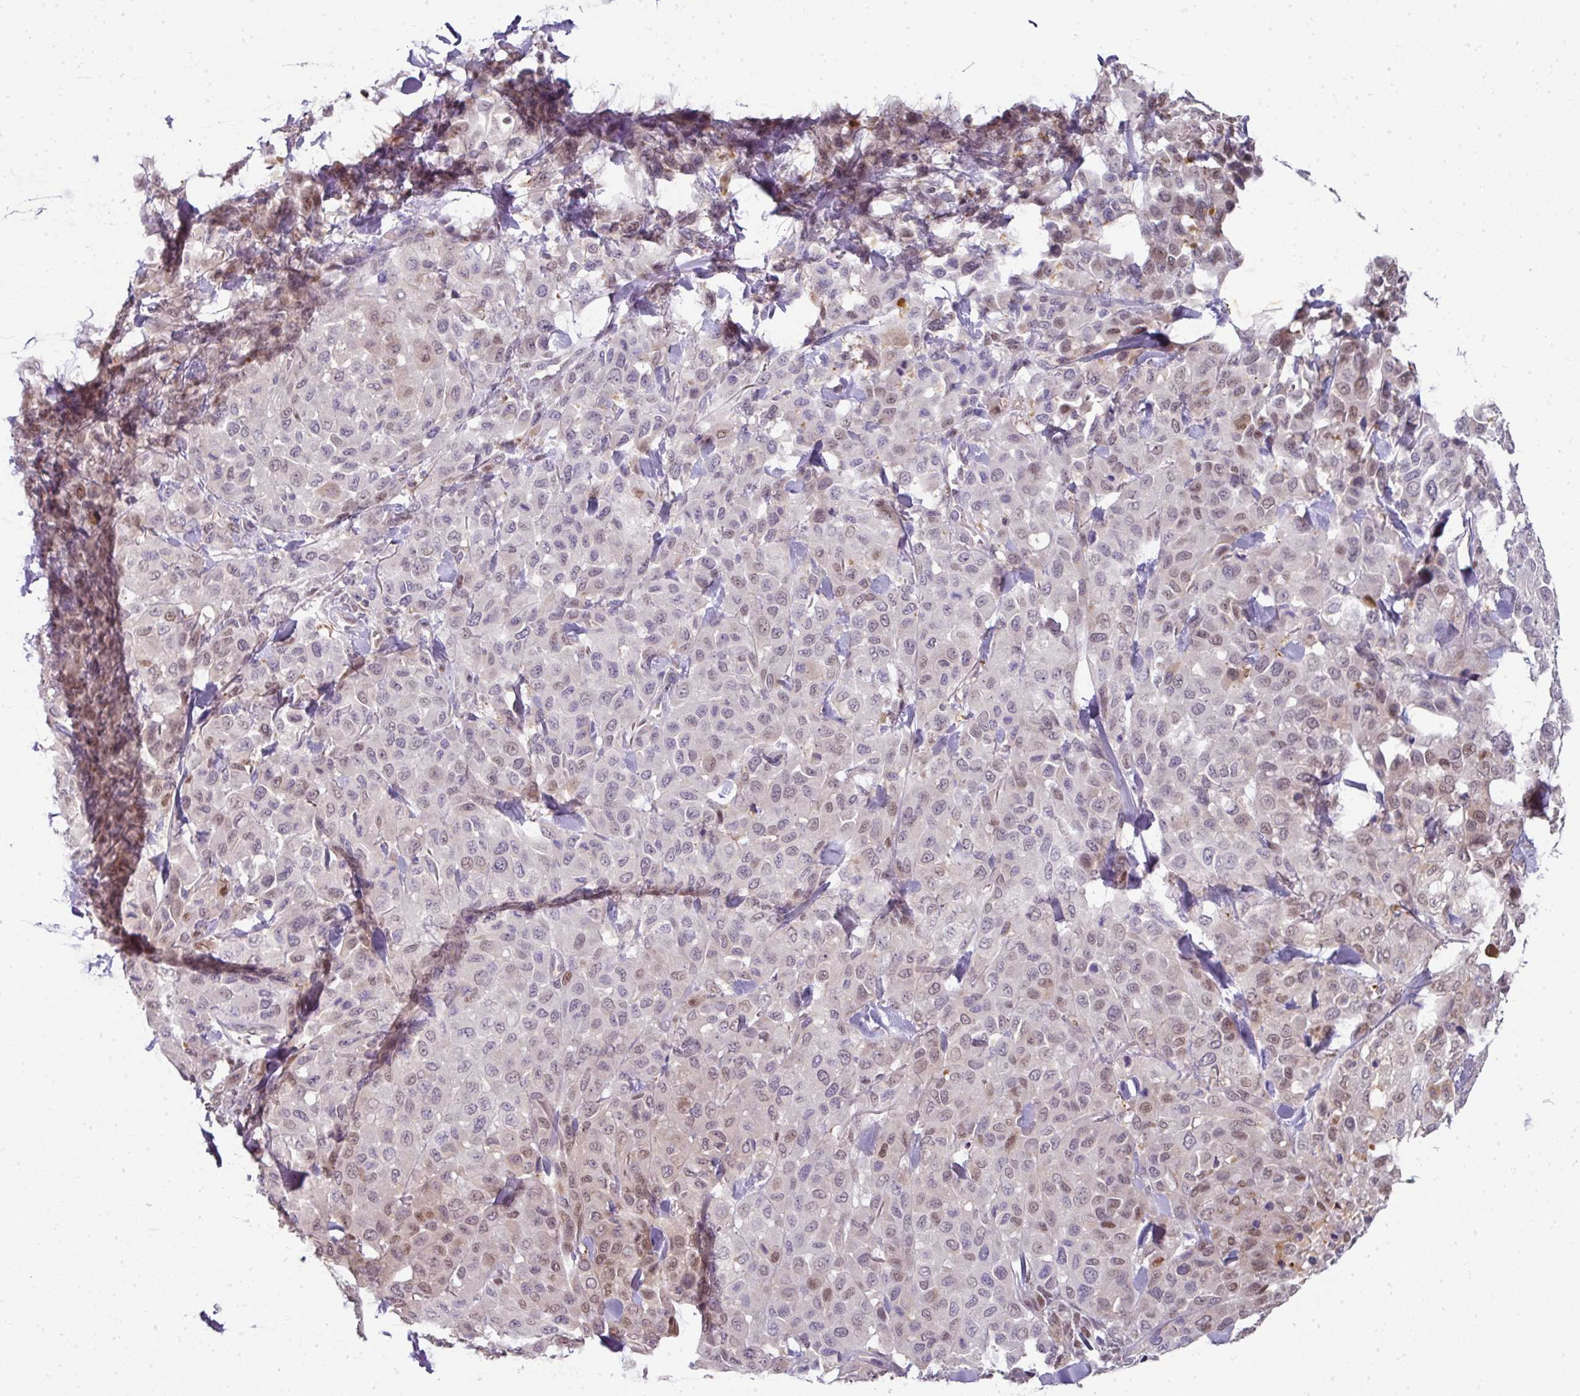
{"staining": {"intensity": "moderate", "quantity": "<25%", "location": "nuclear"}, "tissue": "melanoma", "cell_type": "Tumor cells", "image_type": "cancer", "snomed": [{"axis": "morphology", "description": "Malignant melanoma, Metastatic site"}, {"axis": "topography", "description": "Skin"}], "caption": "Moderate nuclear staining for a protein is present in about <25% of tumor cells of malignant melanoma (metastatic site) using IHC.", "gene": "ANKRD18A", "patient": {"sex": "female", "age": 81}}